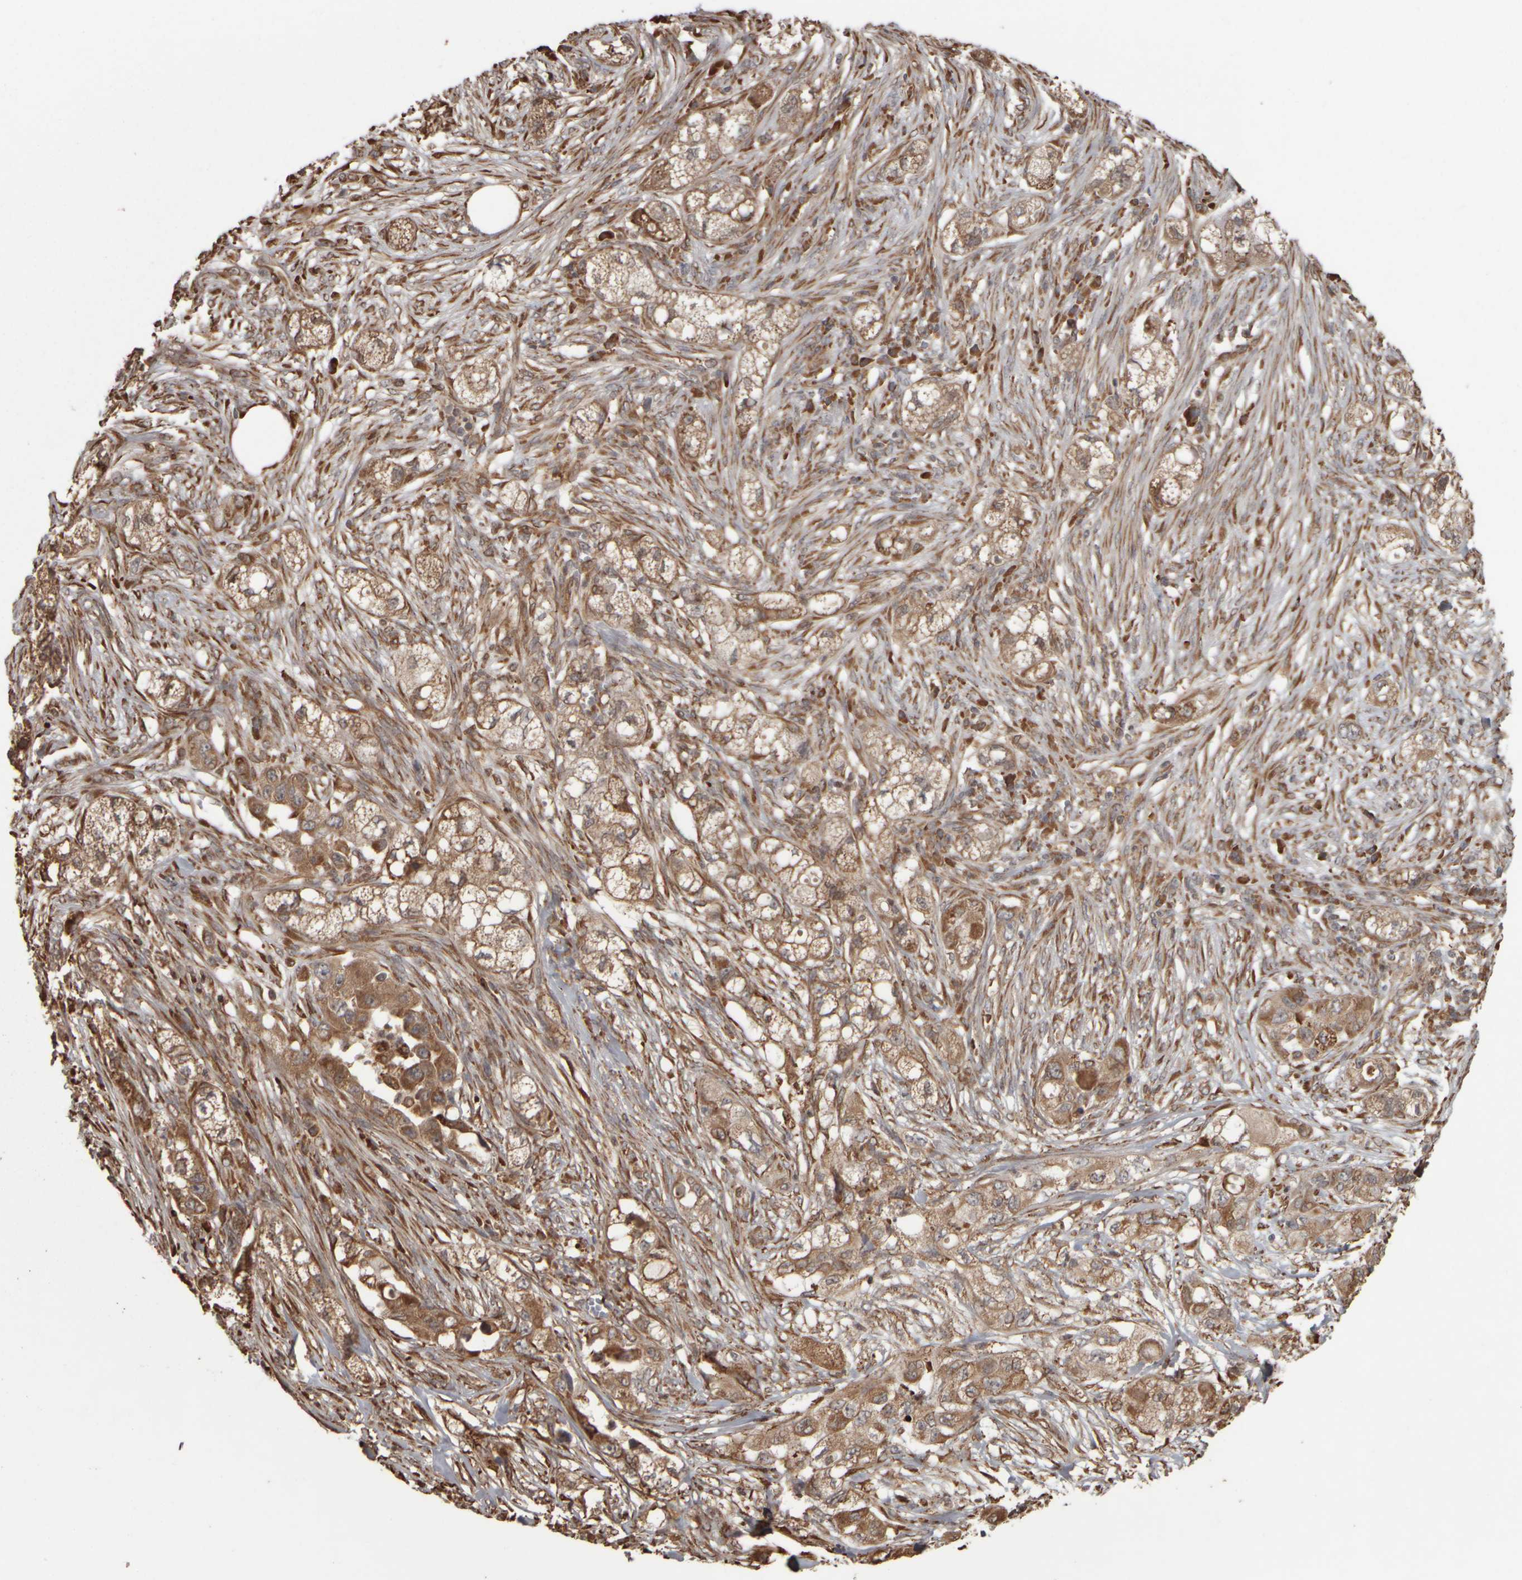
{"staining": {"intensity": "moderate", "quantity": ">75%", "location": "cytoplasmic/membranous"}, "tissue": "pancreatic cancer", "cell_type": "Tumor cells", "image_type": "cancer", "snomed": [{"axis": "morphology", "description": "Adenocarcinoma, NOS"}, {"axis": "topography", "description": "Pancreas"}], "caption": "This photomicrograph displays pancreatic cancer stained with immunohistochemistry (IHC) to label a protein in brown. The cytoplasmic/membranous of tumor cells show moderate positivity for the protein. Nuclei are counter-stained blue.", "gene": "AGBL3", "patient": {"sex": "female", "age": 78}}